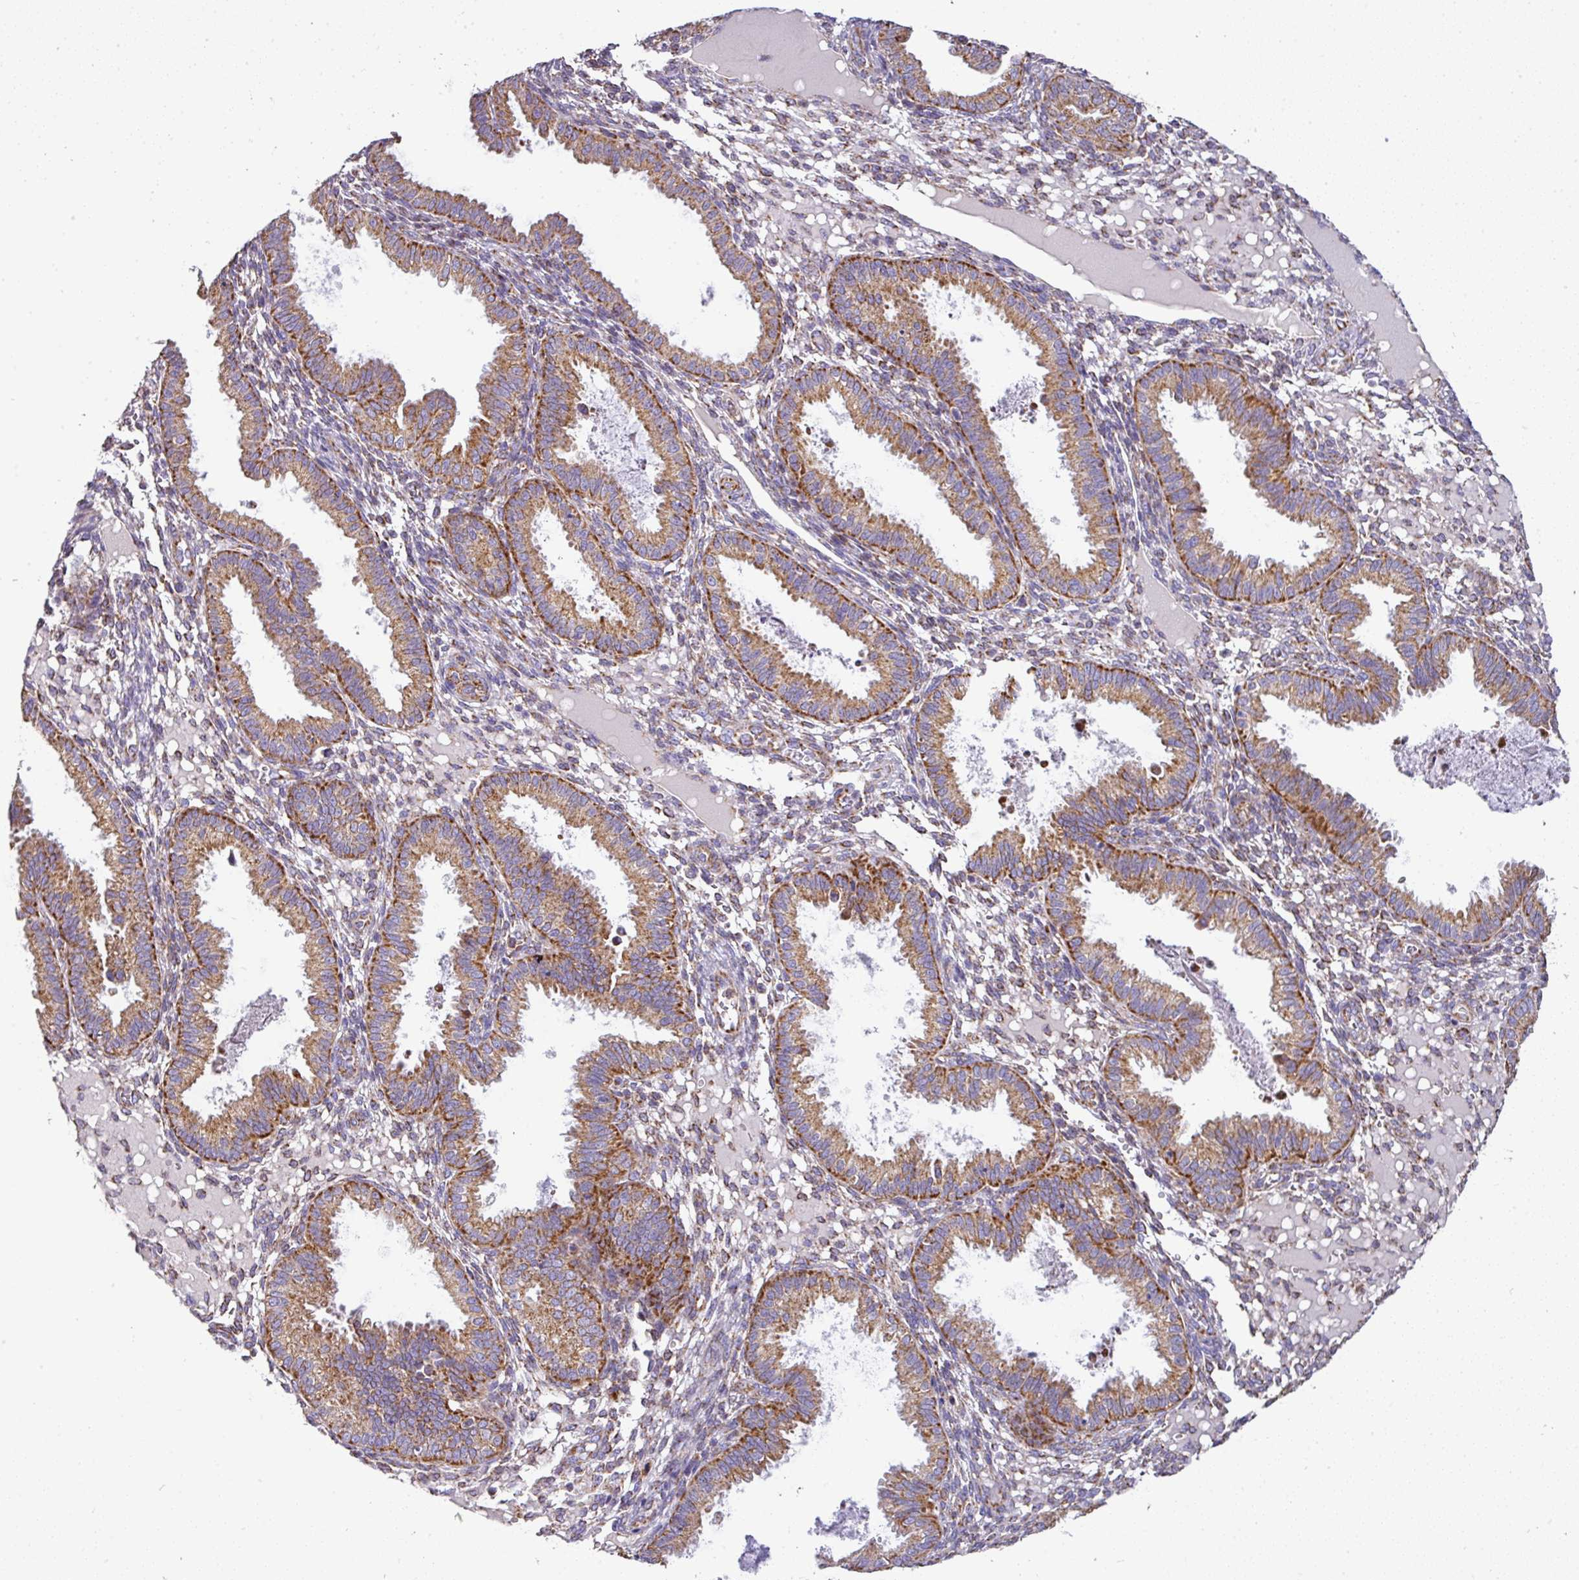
{"staining": {"intensity": "negative", "quantity": "none", "location": "none"}, "tissue": "endometrium", "cell_type": "Cells in endometrial stroma", "image_type": "normal", "snomed": [{"axis": "morphology", "description": "Normal tissue, NOS"}, {"axis": "topography", "description": "Endometrium"}], "caption": "High magnification brightfield microscopy of unremarkable endometrium stained with DAB (brown) and counterstained with hematoxylin (blue): cells in endometrial stroma show no significant positivity. (DAB (3,3'-diaminobenzidine) immunohistochemistry (IHC) with hematoxylin counter stain).", "gene": "UQCRFS1", "patient": {"sex": "female", "age": 33}}